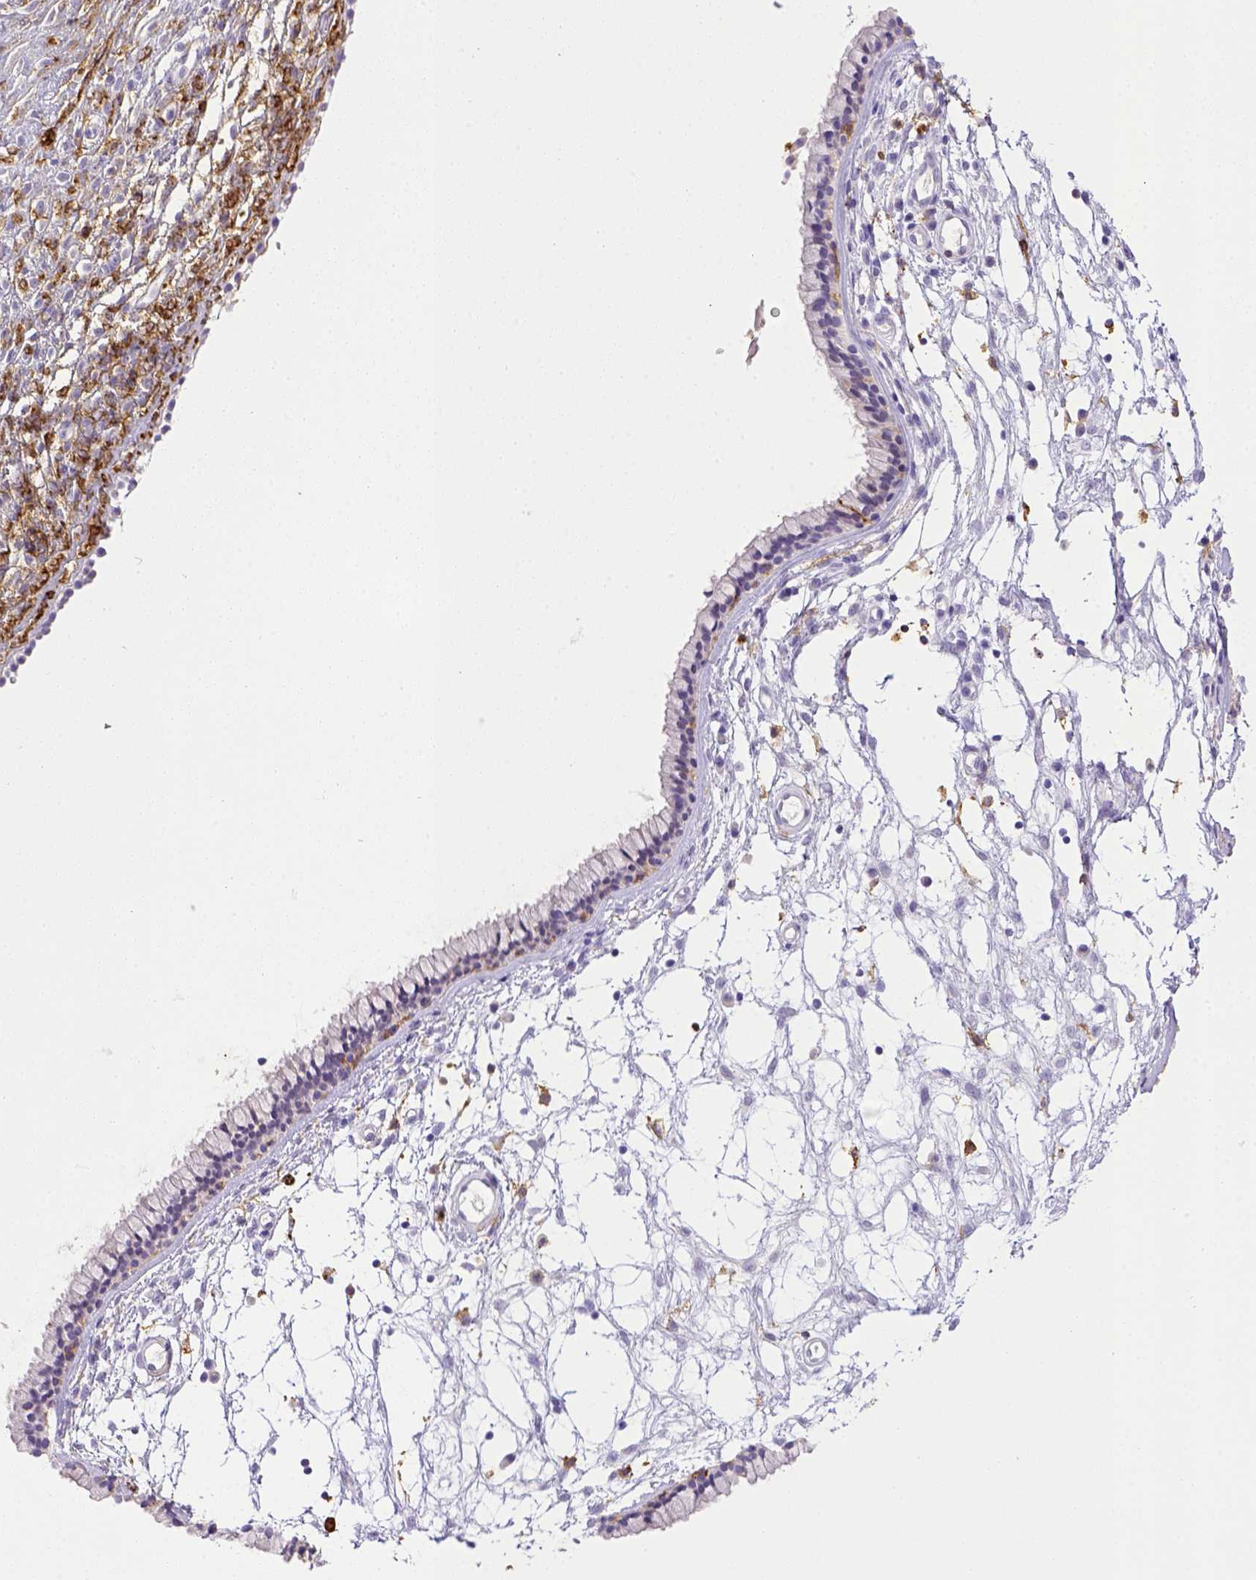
{"staining": {"intensity": "negative", "quantity": "none", "location": "none"}, "tissue": "nasopharynx", "cell_type": "Respiratory epithelial cells", "image_type": "normal", "snomed": [{"axis": "morphology", "description": "Normal tissue, NOS"}, {"axis": "topography", "description": "Nasopharynx"}], "caption": "High power microscopy histopathology image of an IHC image of benign nasopharynx, revealing no significant expression in respiratory epithelial cells. (DAB (3,3'-diaminobenzidine) immunohistochemistry visualized using brightfield microscopy, high magnification).", "gene": "ITGAM", "patient": {"sex": "male", "age": 24}}